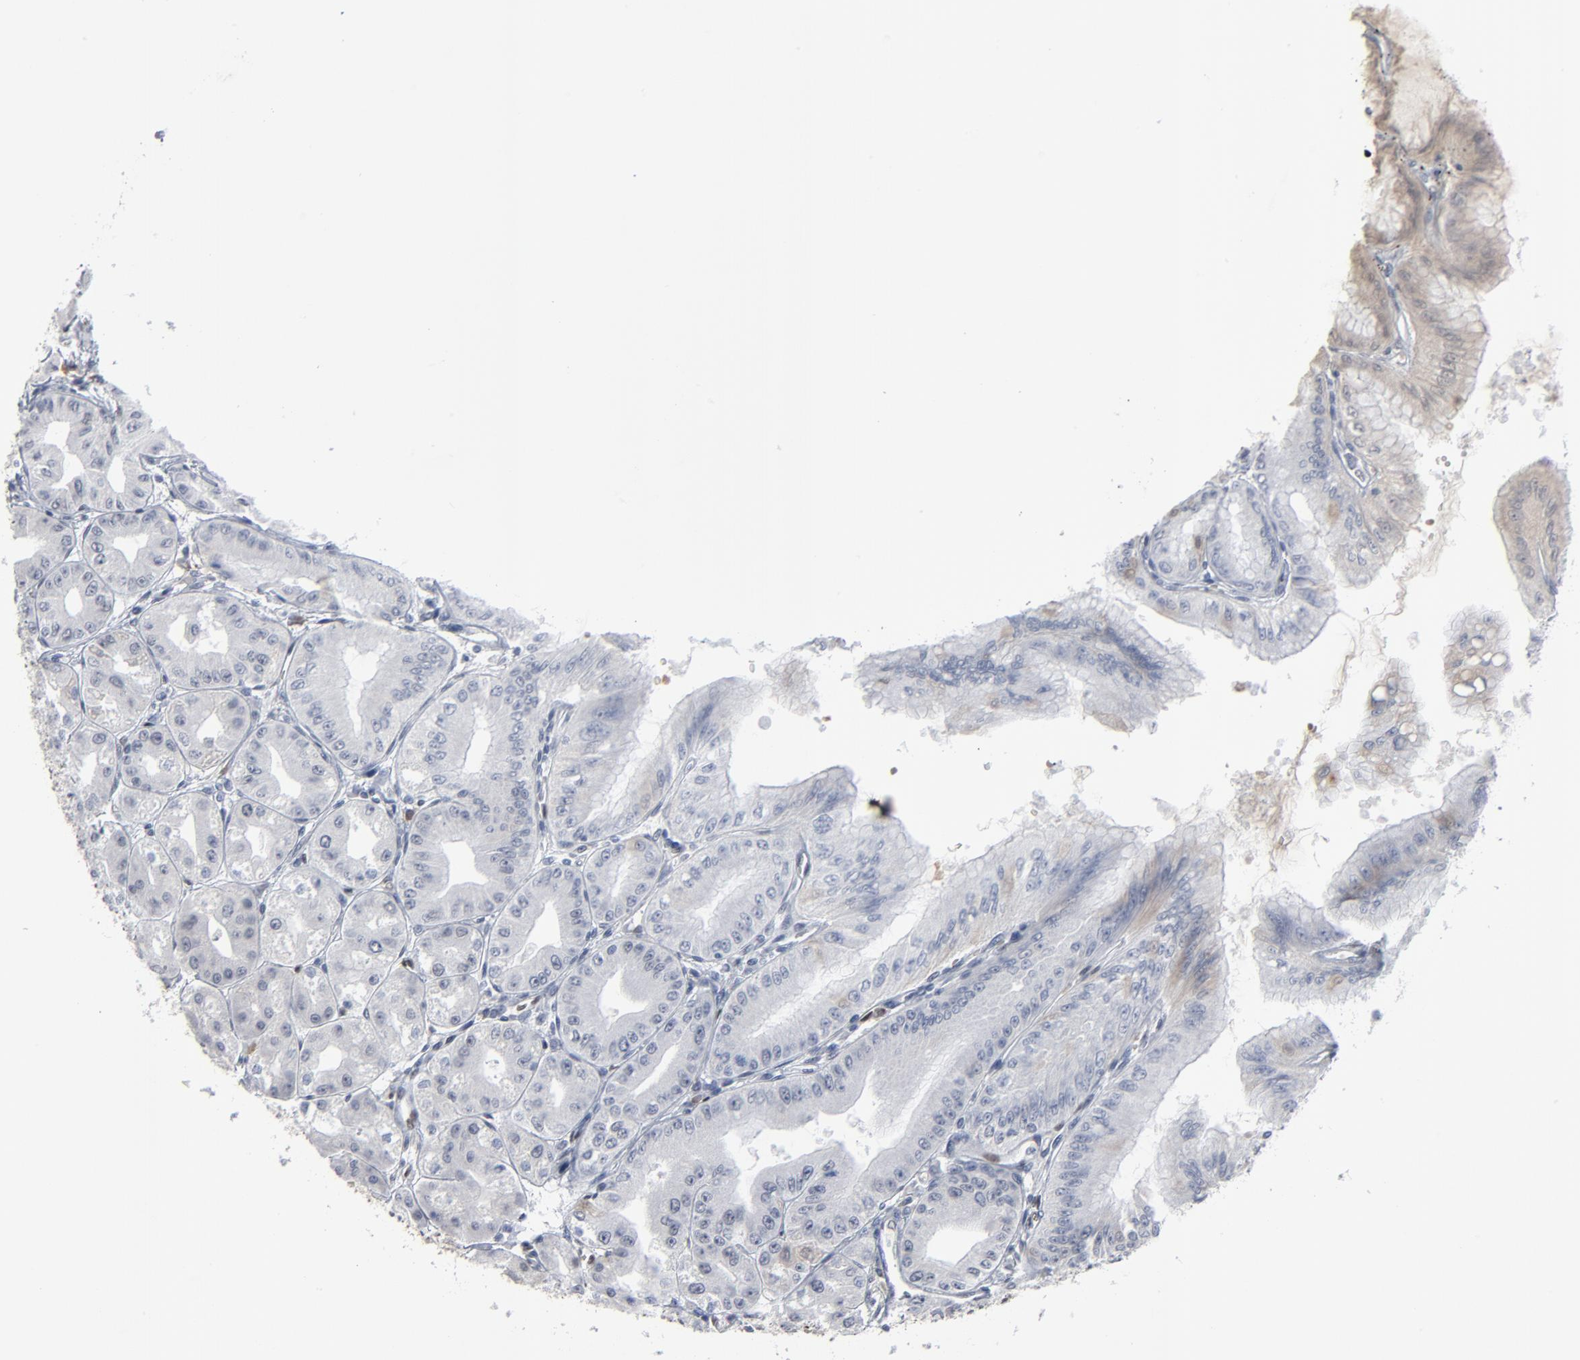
{"staining": {"intensity": "negative", "quantity": "none", "location": "none"}, "tissue": "stomach", "cell_type": "Glandular cells", "image_type": "normal", "snomed": [{"axis": "morphology", "description": "Normal tissue, NOS"}, {"axis": "topography", "description": "Stomach, lower"}], "caption": "IHC photomicrograph of benign stomach stained for a protein (brown), which shows no expression in glandular cells.", "gene": "ATF7", "patient": {"sex": "male", "age": 71}}